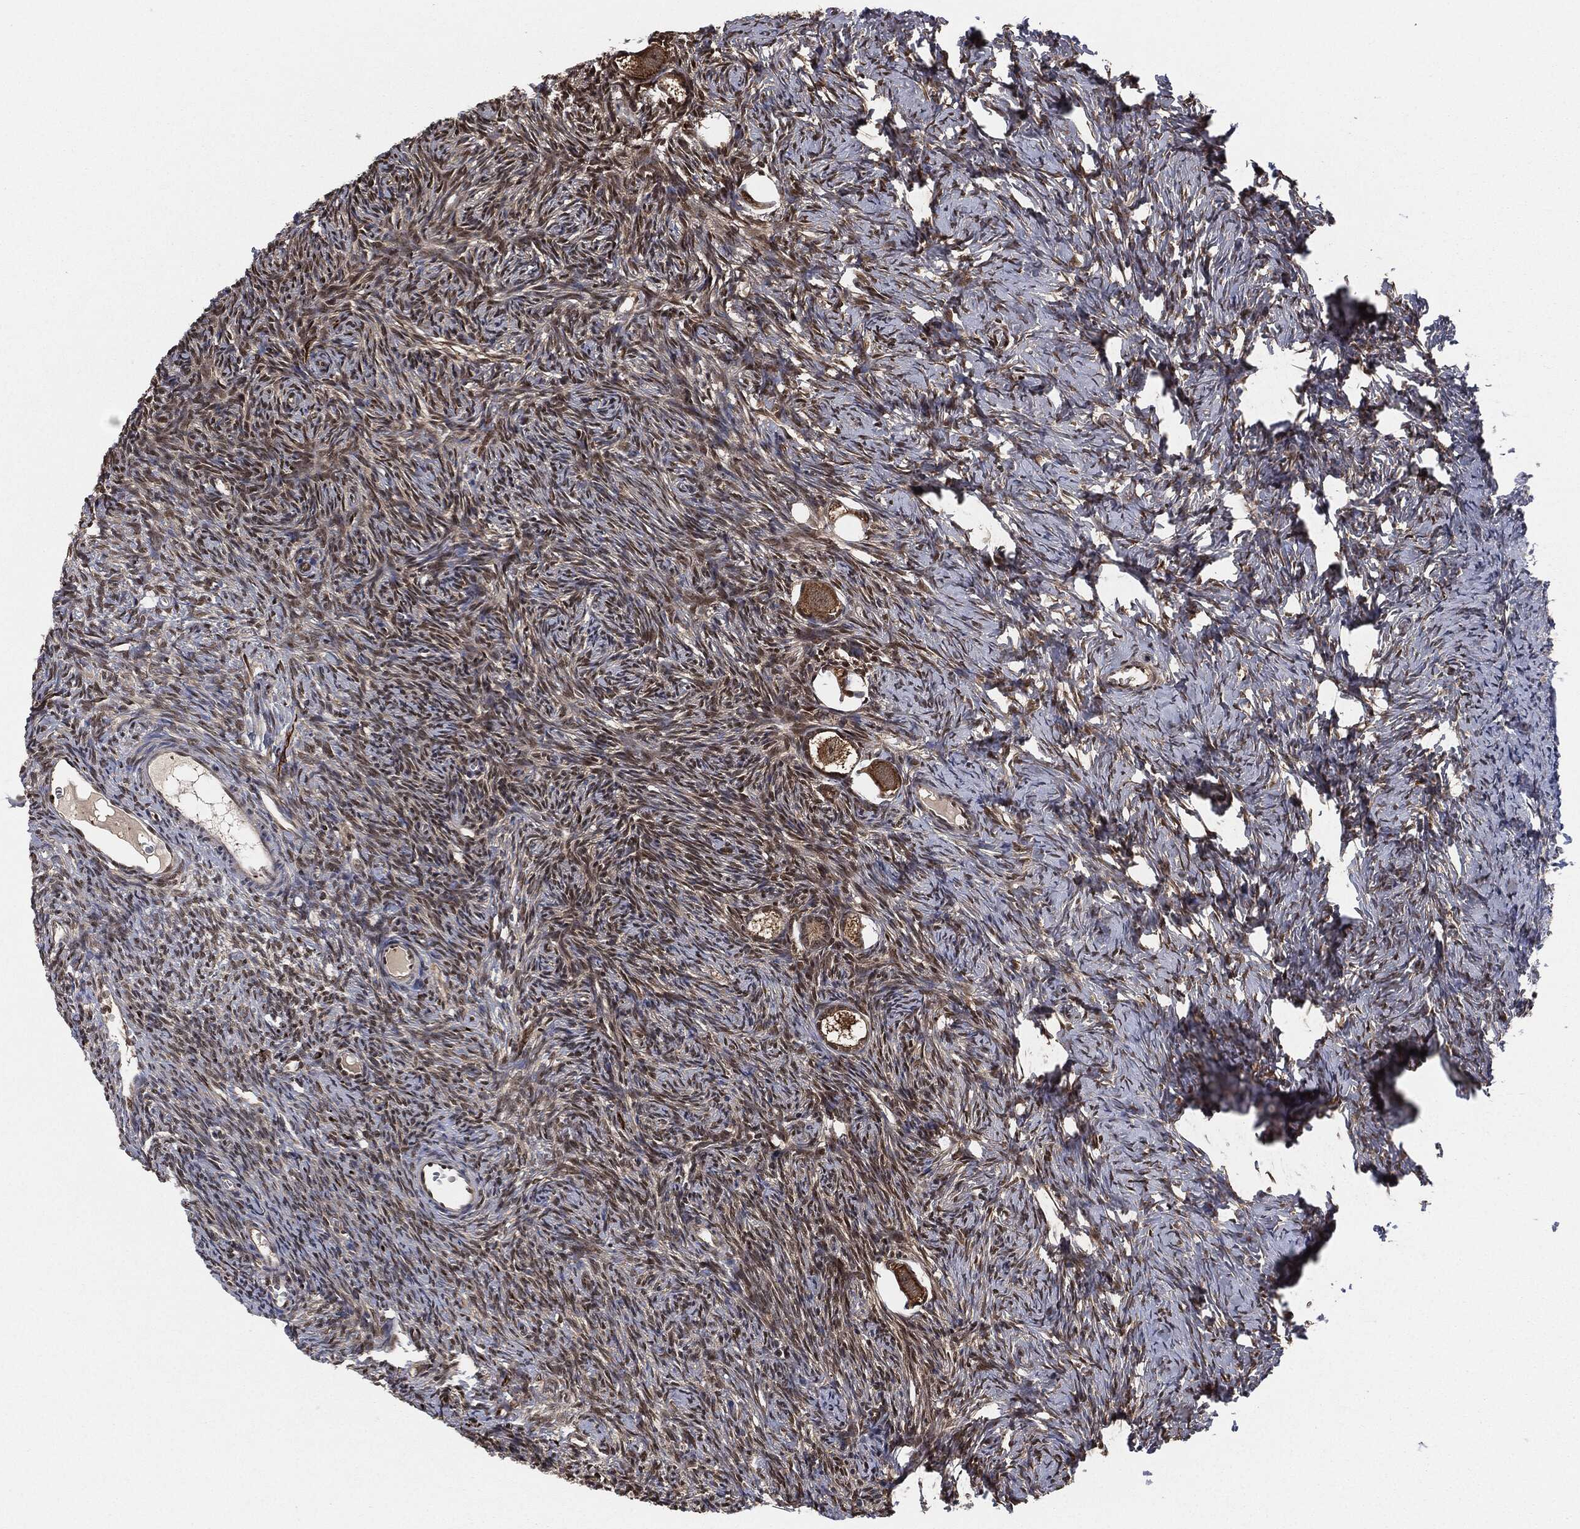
{"staining": {"intensity": "moderate", "quantity": "25%-75%", "location": "cytoplasmic/membranous"}, "tissue": "ovary", "cell_type": "Follicle cells", "image_type": "normal", "snomed": [{"axis": "morphology", "description": "Normal tissue, NOS"}, {"axis": "topography", "description": "Ovary"}], "caption": "Immunohistochemical staining of unremarkable ovary reveals 25%-75% levels of moderate cytoplasmic/membranous protein staining in approximately 25%-75% of follicle cells.", "gene": "CAPRIN2", "patient": {"sex": "female", "age": 27}}